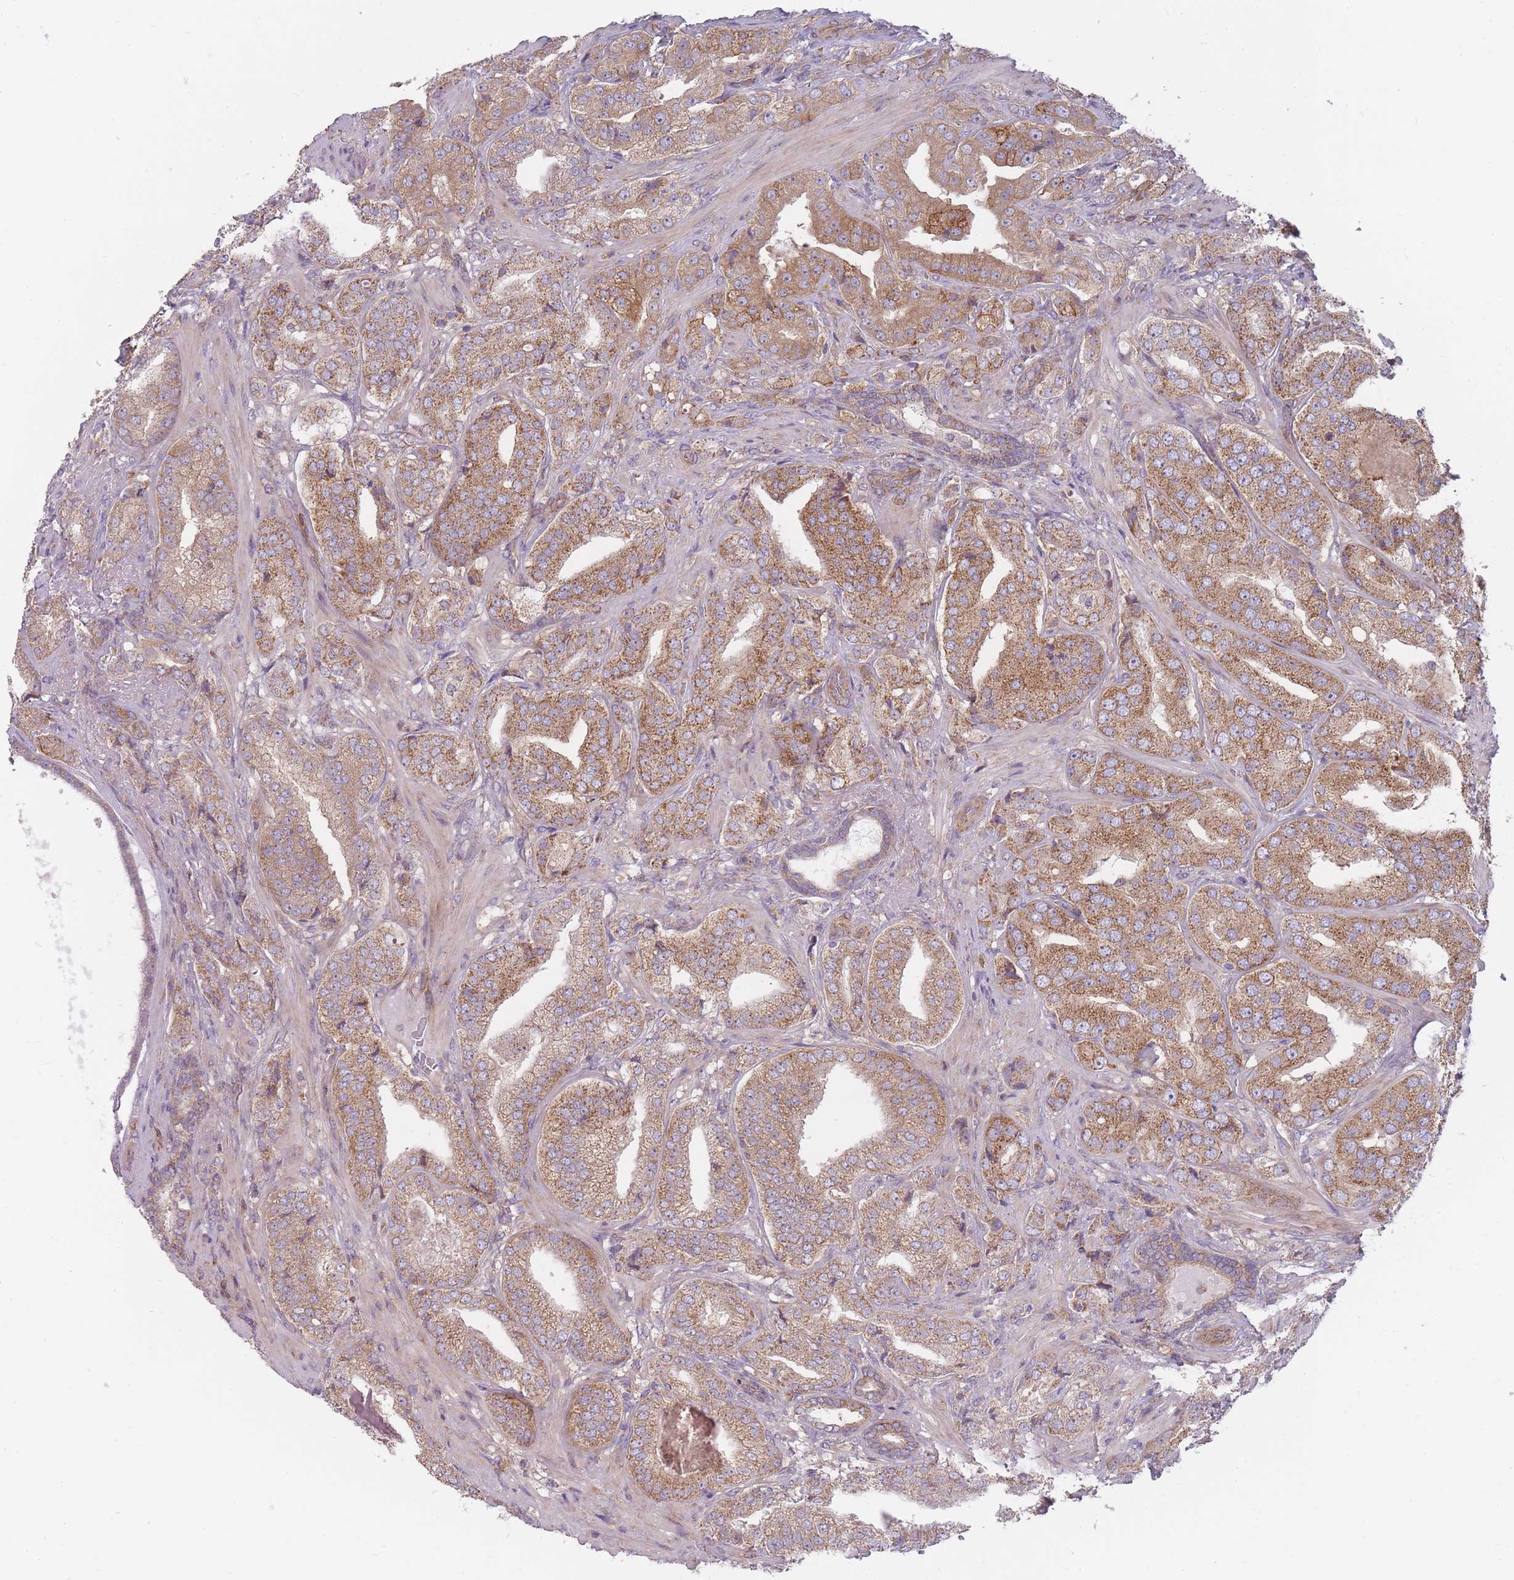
{"staining": {"intensity": "moderate", "quantity": ">75%", "location": "cytoplasmic/membranous"}, "tissue": "prostate cancer", "cell_type": "Tumor cells", "image_type": "cancer", "snomed": [{"axis": "morphology", "description": "Adenocarcinoma, High grade"}, {"axis": "topography", "description": "Prostate"}], "caption": "There is medium levels of moderate cytoplasmic/membranous positivity in tumor cells of prostate cancer, as demonstrated by immunohistochemical staining (brown color).", "gene": "NDUFA9", "patient": {"sex": "male", "age": 63}}